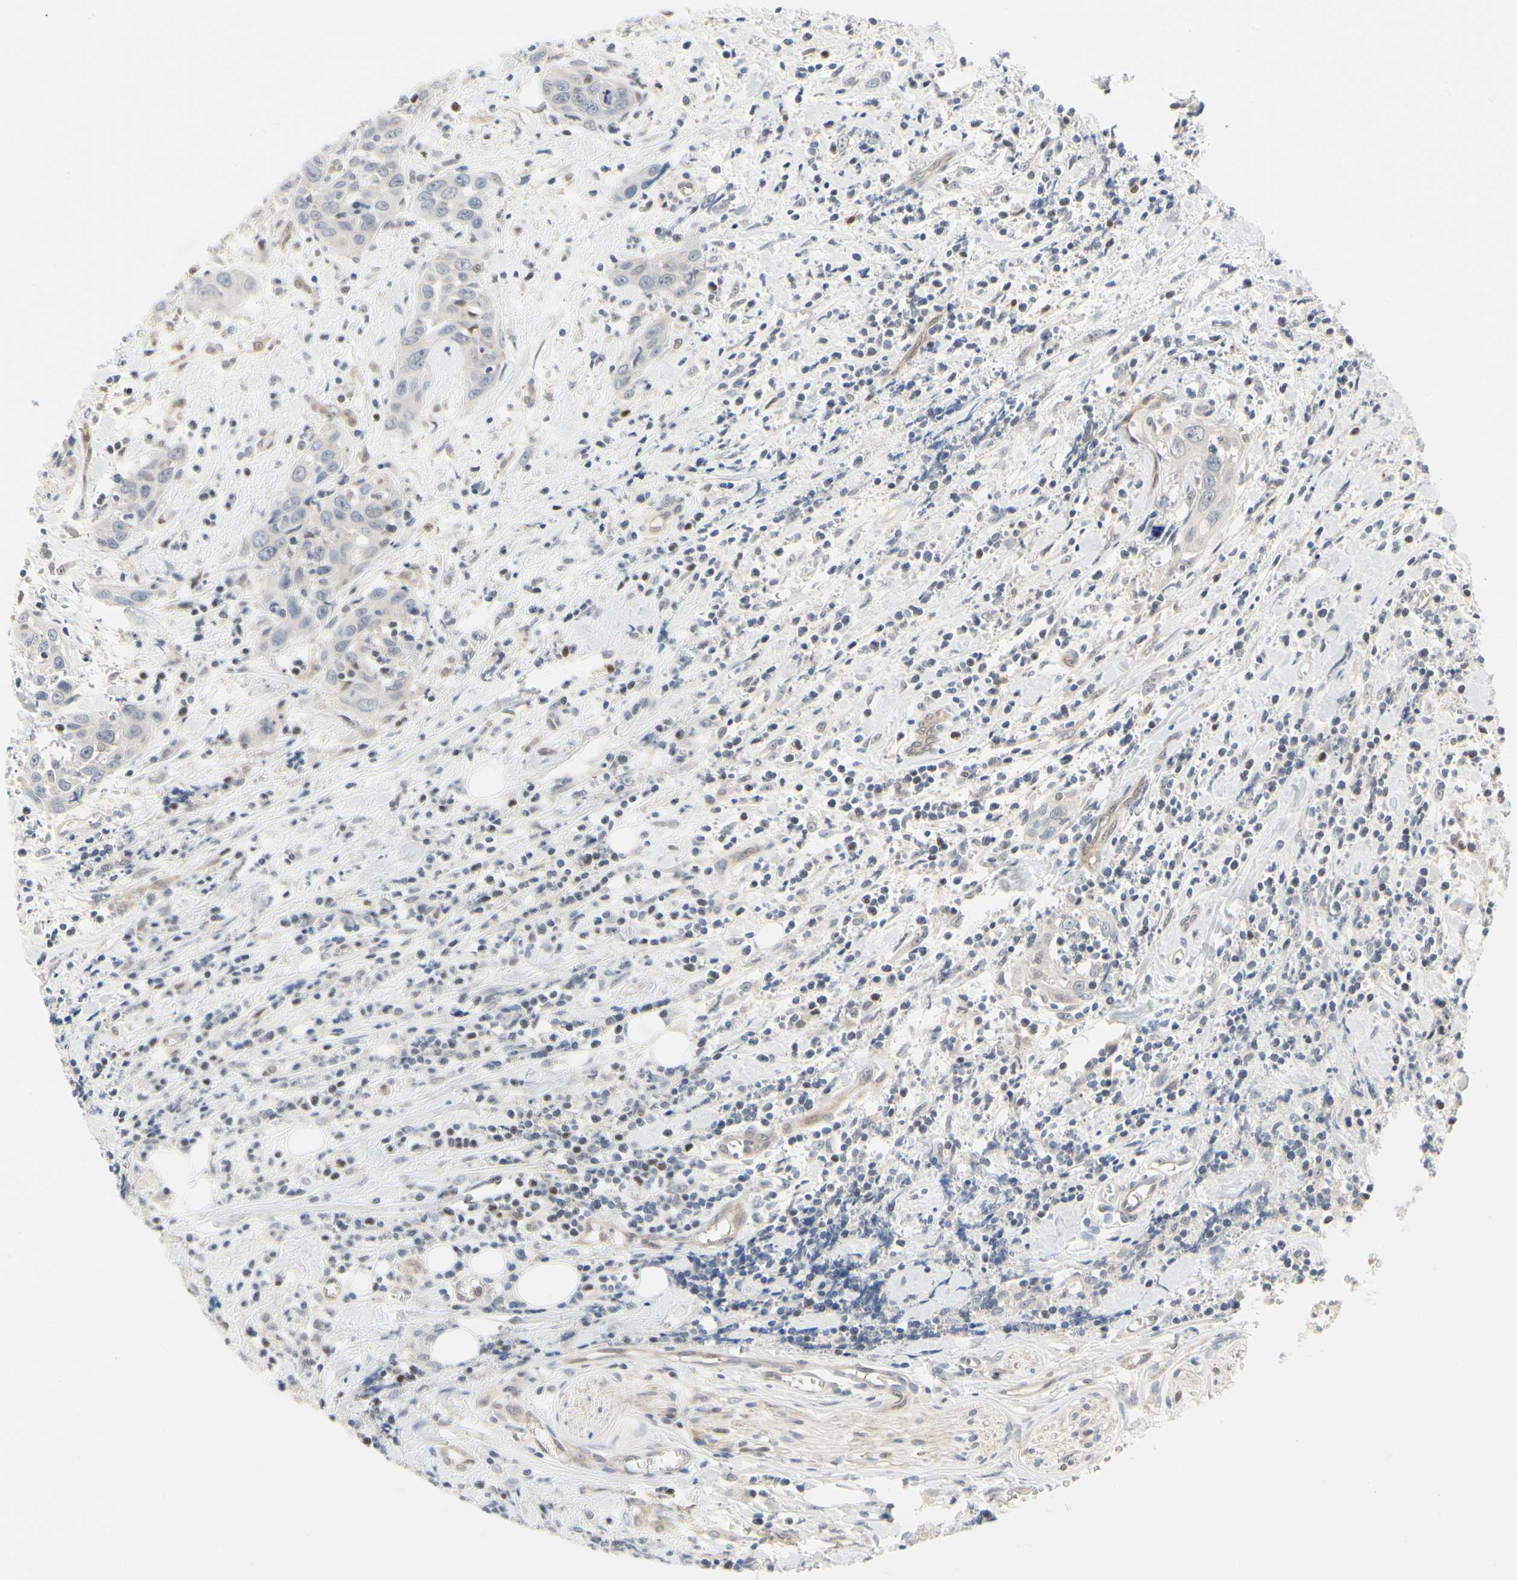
{"staining": {"intensity": "weak", "quantity": "25%-75%", "location": "cytoplasmic/membranous"}, "tissue": "head and neck cancer", "cell_type": "Tumor cells", "image_type": "cancer", "snomed": [{"axis": "morphology", "description": "Squamous cell carcinoma, NOS"}, {"axis": "topography", "description": "Oral tissue"}, {"axis": "topography", "description": "Head-Neck"}], "caption": "Brown immunohistochemical staining in head and neck cancer reveals weak cytoplasmic/membranous staining in about 25%-75% of tumor cells. (DAB (3,3'-diaminobenzidine) IHC with brightfield microscopy, high magnification).", "gene": "CDK5", "patient": {"sex": "female", "age": 50}}